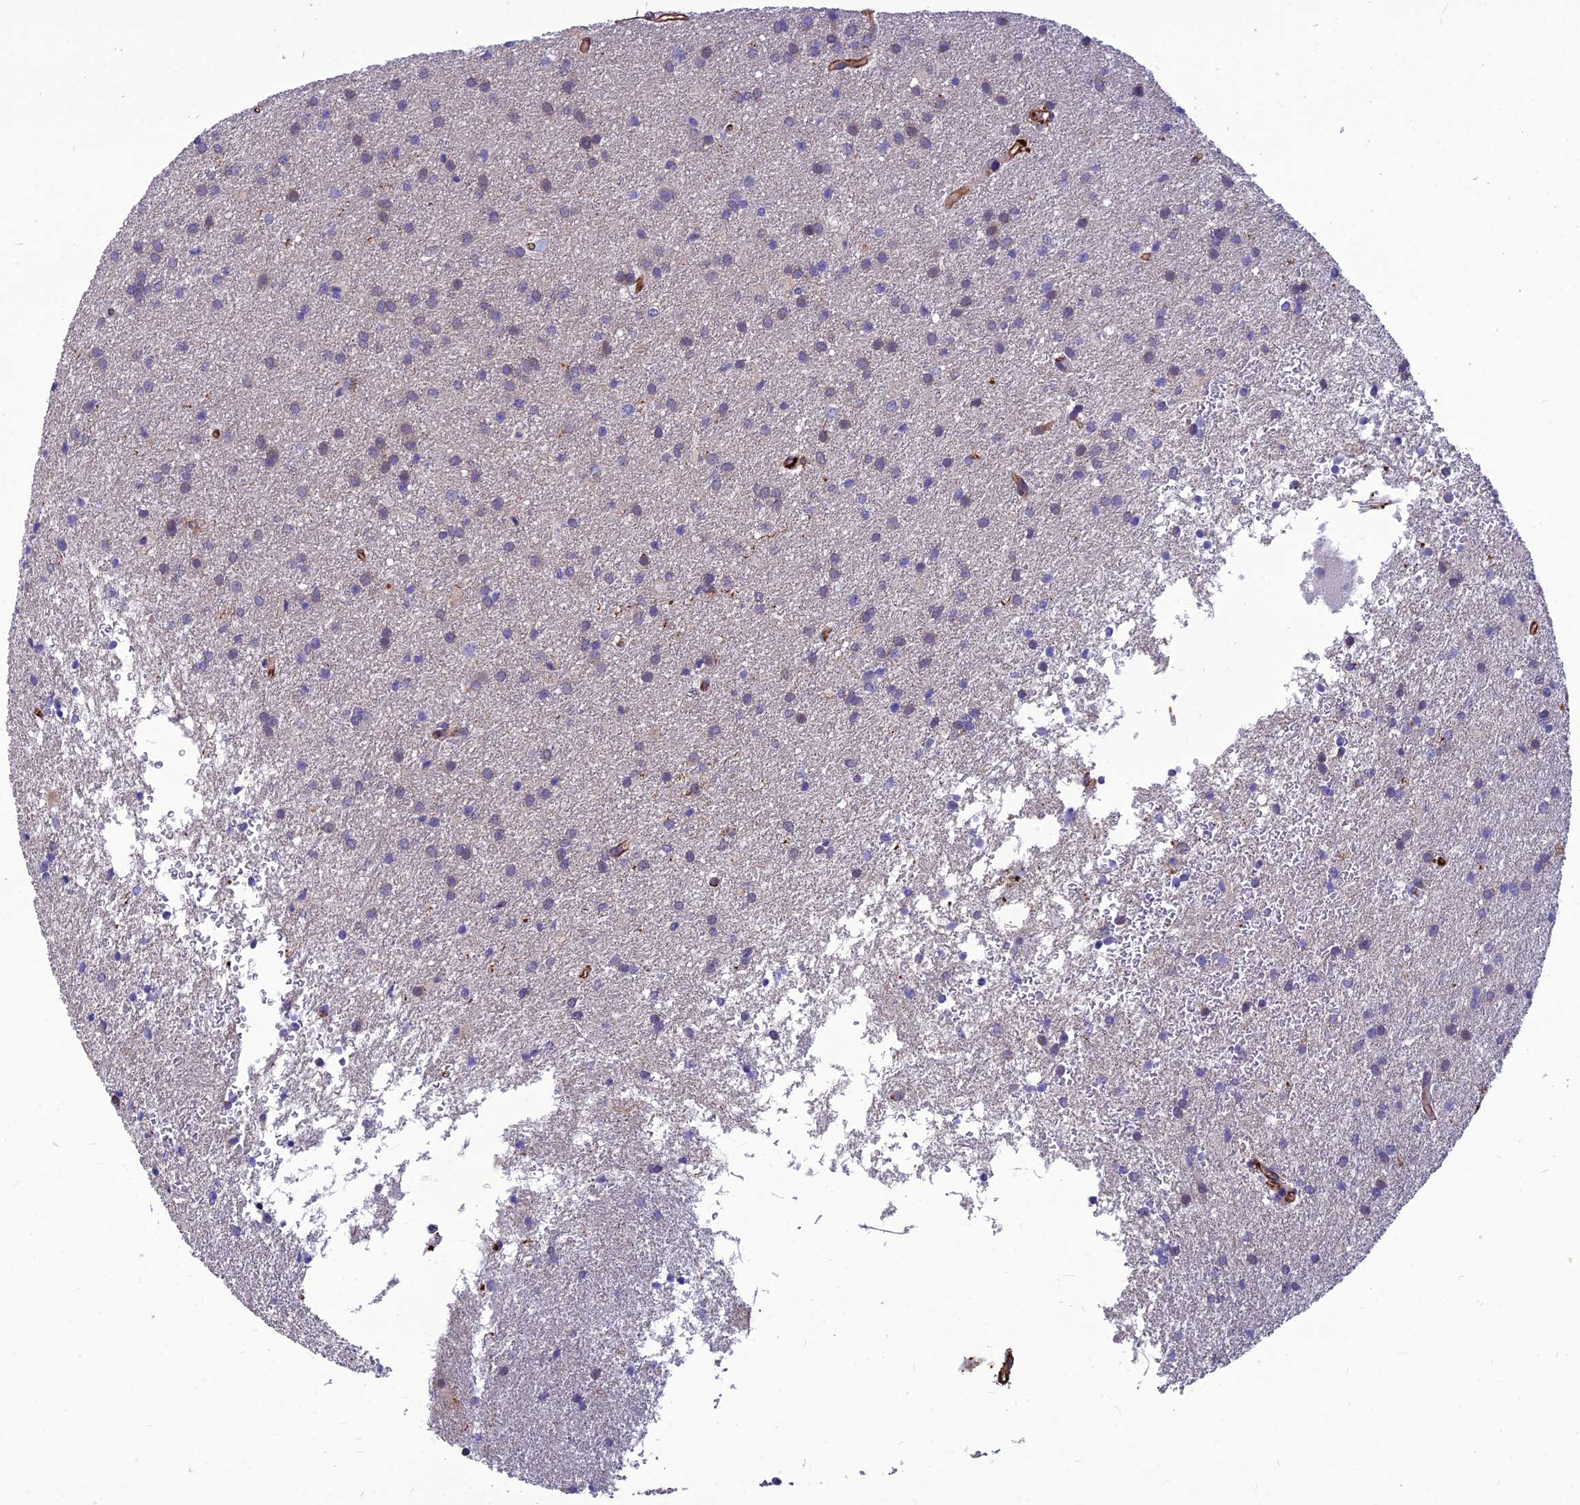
{"staining": {"intensity": "negative", "quantity": "none", "location": "none"}, "tissue": "glioma", "cell_type": "Tumor cells", "image_type": "cancer", "snomed": [{"axis": "morphology", "description": "Glioma, malignant, High grade"}, {"axis": "topography", "description": "Brain"}], "caption": "Immunohistochemical staining of glioma reveals no significant positivity in tumor cells. (Stains: DAB (3,3'-diaminobenzidine) immunohistochemistry (IHC) with hematoxylin counter stain, Microscopy: brightfield microscopy at high magnification).", "gene": "PSMD11", "patient": {"sex": "female", "age": 50}}